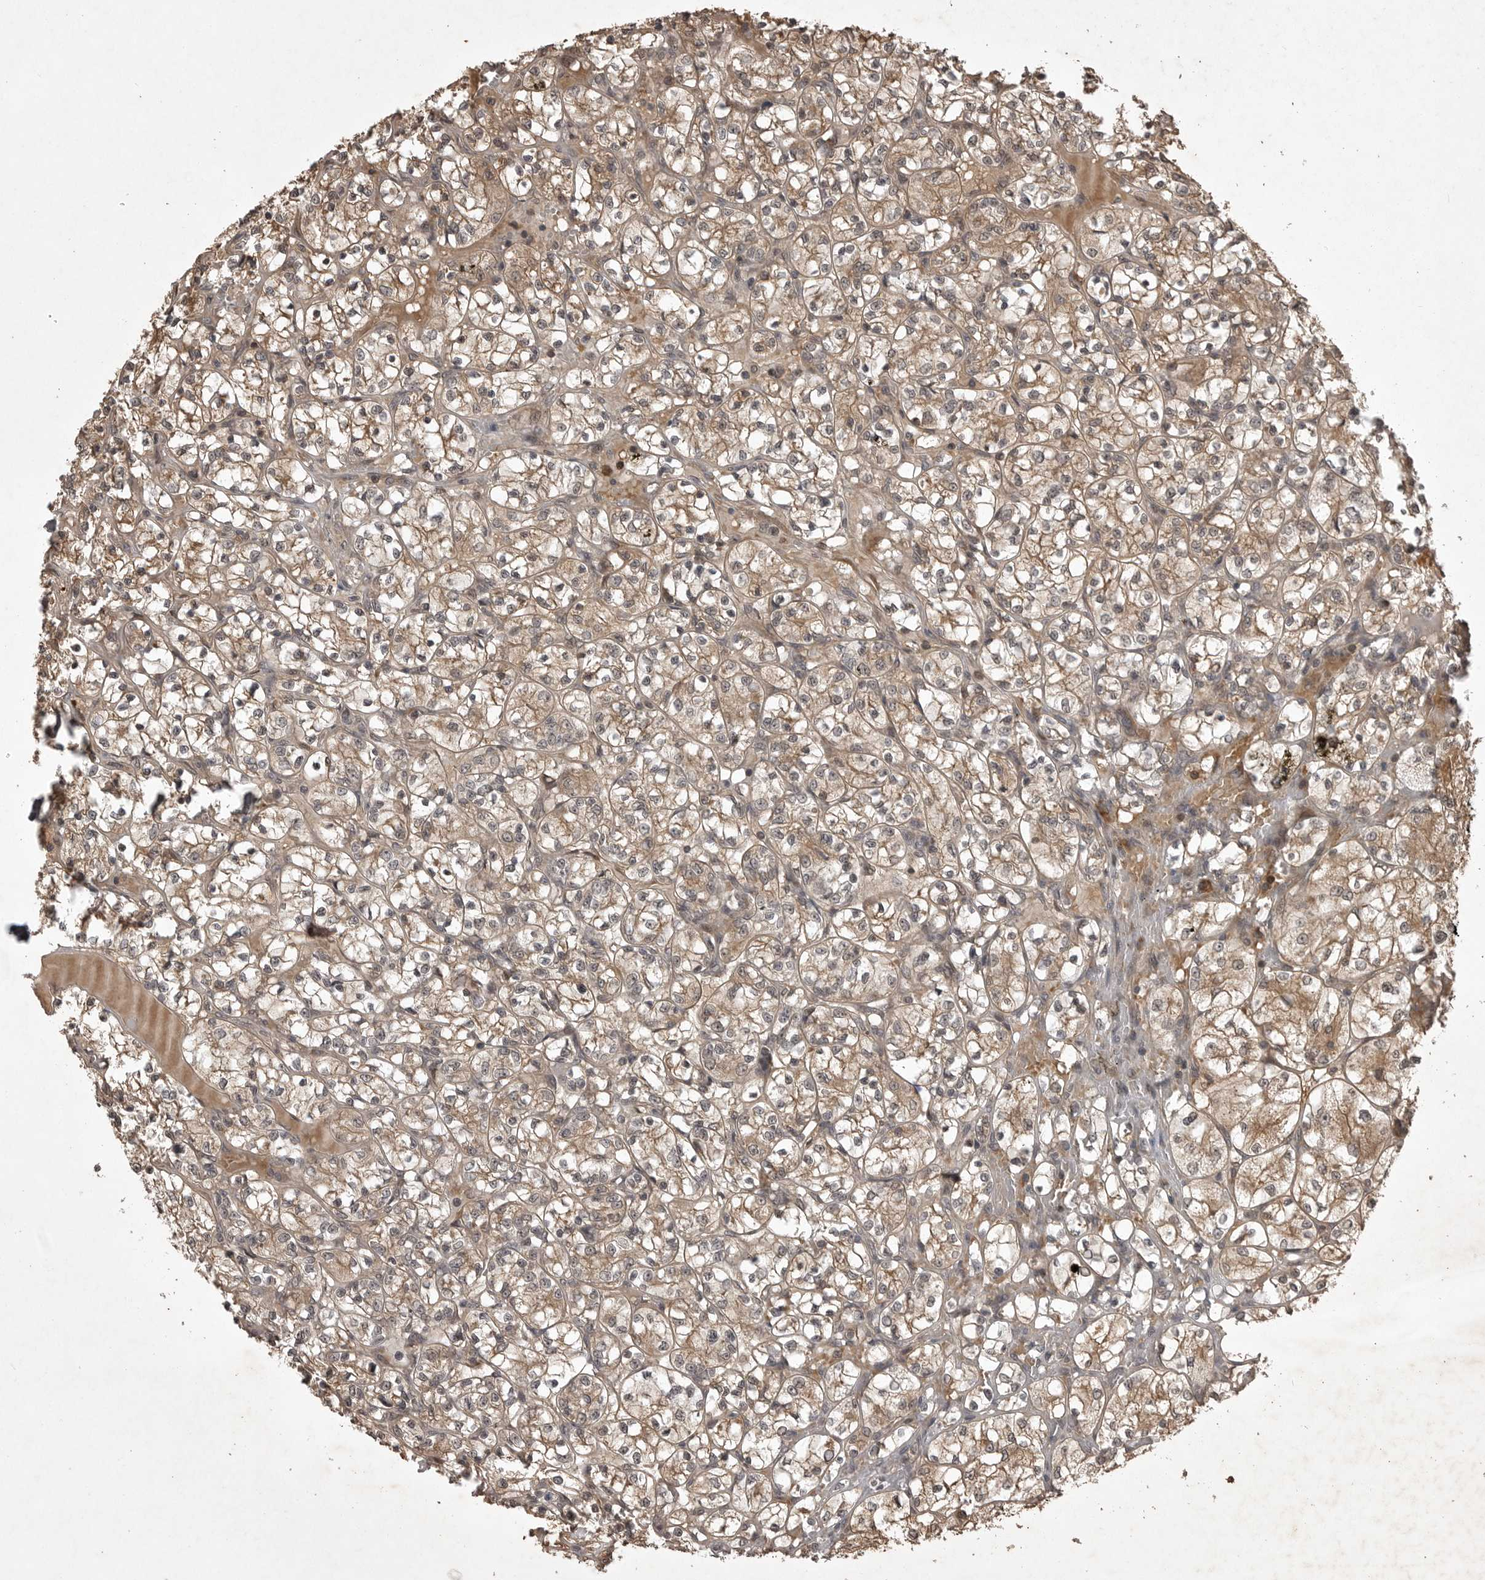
{"staining": {"intensity": "moderate", "quantity": ">75%", "location": "cytoplasmic/membranous"}, "tissue": "renal cancer", "cell_type": "Tumor cells", "image_type": "cancer", "snomed": [{"axis": "morphology", "description": "Adenocarcinoma, NOS"}, {"axis": "topography", "description": "Kidney"}], "caption": "Adenocarcinoma (renal) stained with DAB IHC shows medium levels of moderate cytoplasmic/membranous staining in about >75% of tumor cells.", "gene": "AKAP7", "patient": {"sex": "female", "age": 69}}